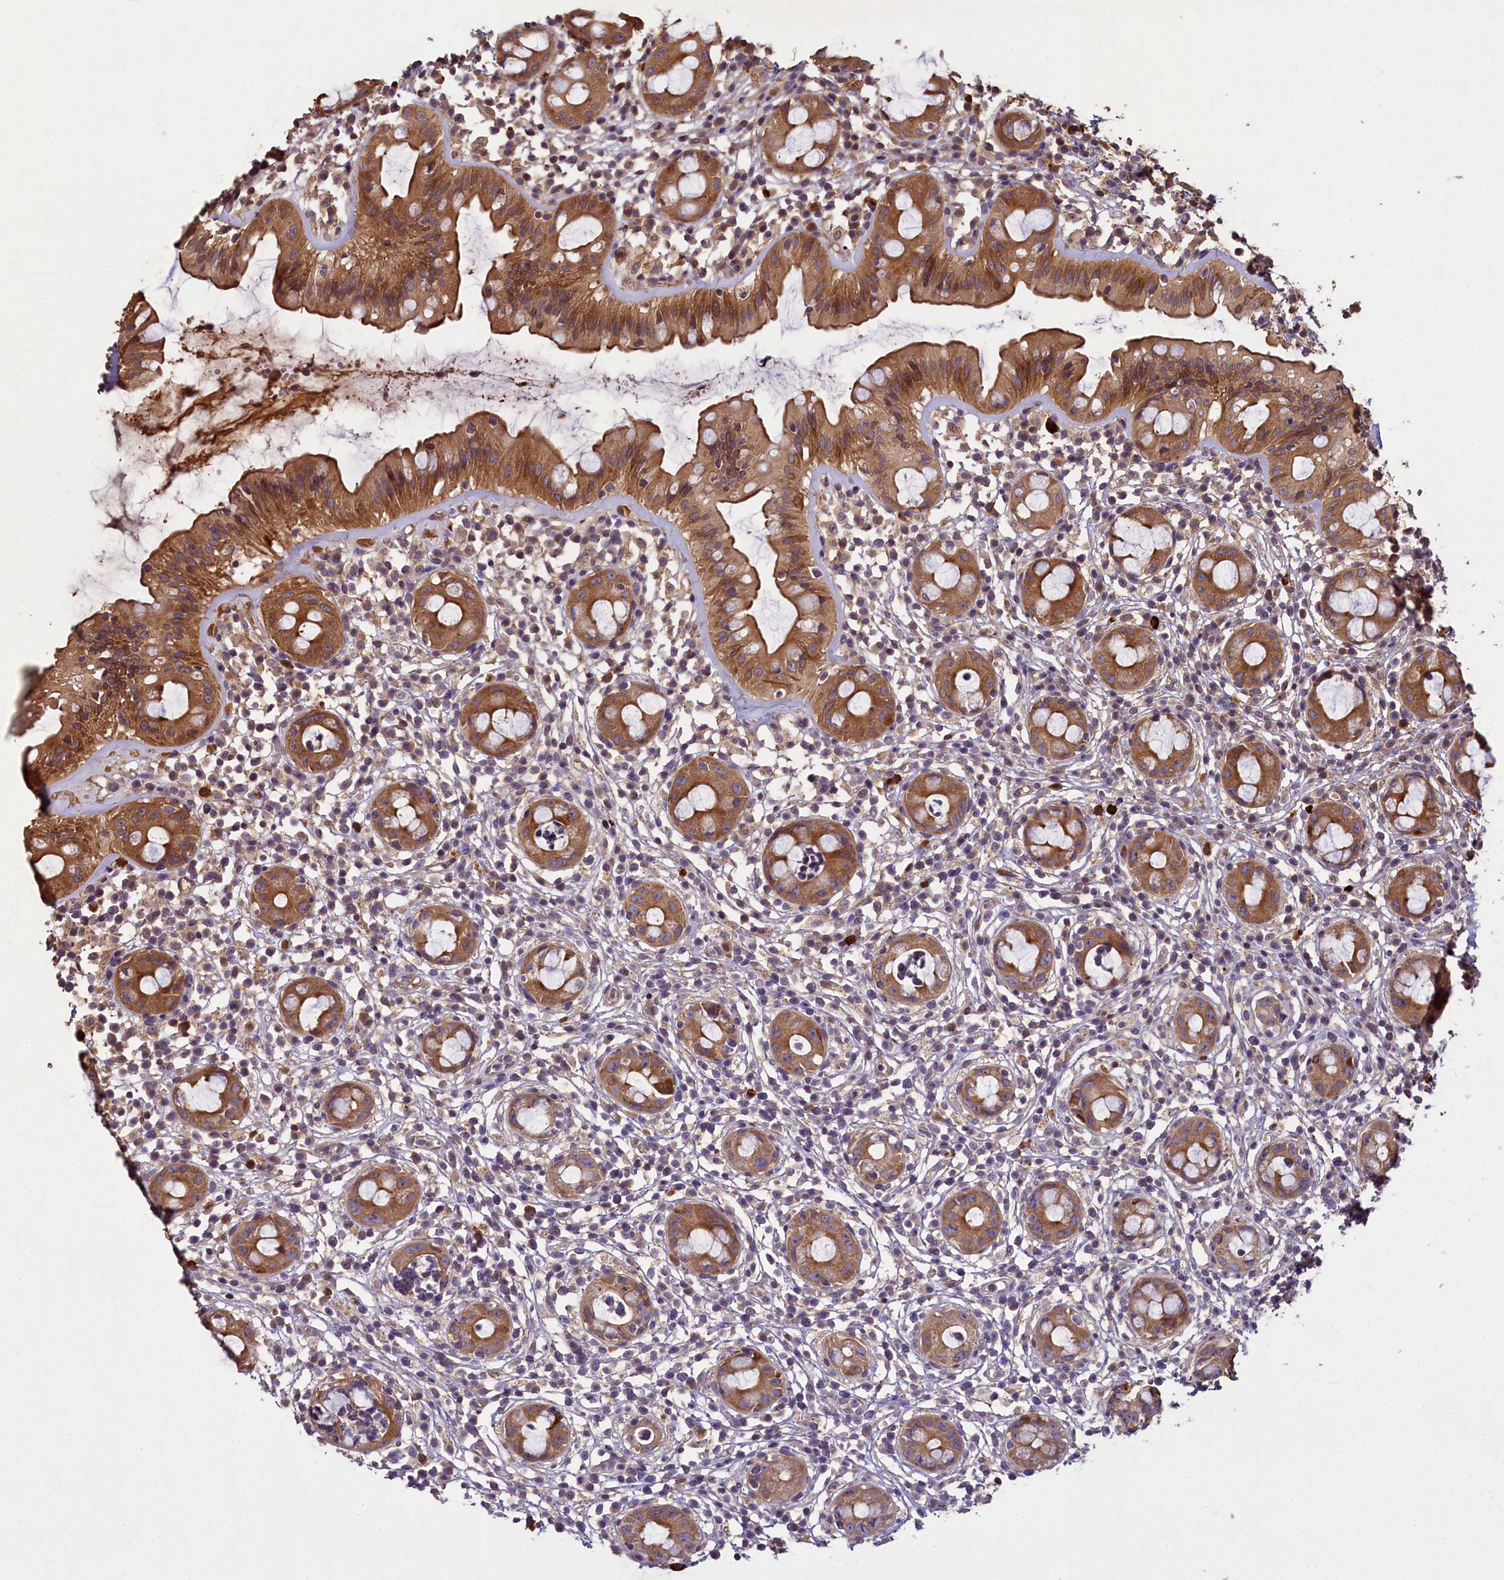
{"staining": {"intensity": "strong", "quantity": ">75%", "location": "cytoplasmic/membranous"}, "tissue": "rectum", "cell_type": "Glandular cells", "image_type": "normal", "snomed": [{"axis": "morphology", "description": "Normal tissue, NOS"}, {"axis": "topography", "description": "Rectum"}], "caption": "This photomicrograph demonstrates normal rectum stained with immunohistochemistry to label a protein in brown. The cytoplasmic/membranous of glandular cells show strong positivity for the protein. Nuclei are counter-stained blue.", "gene": "NUDT6", "patient": {"sex": "female", "age": 57}}